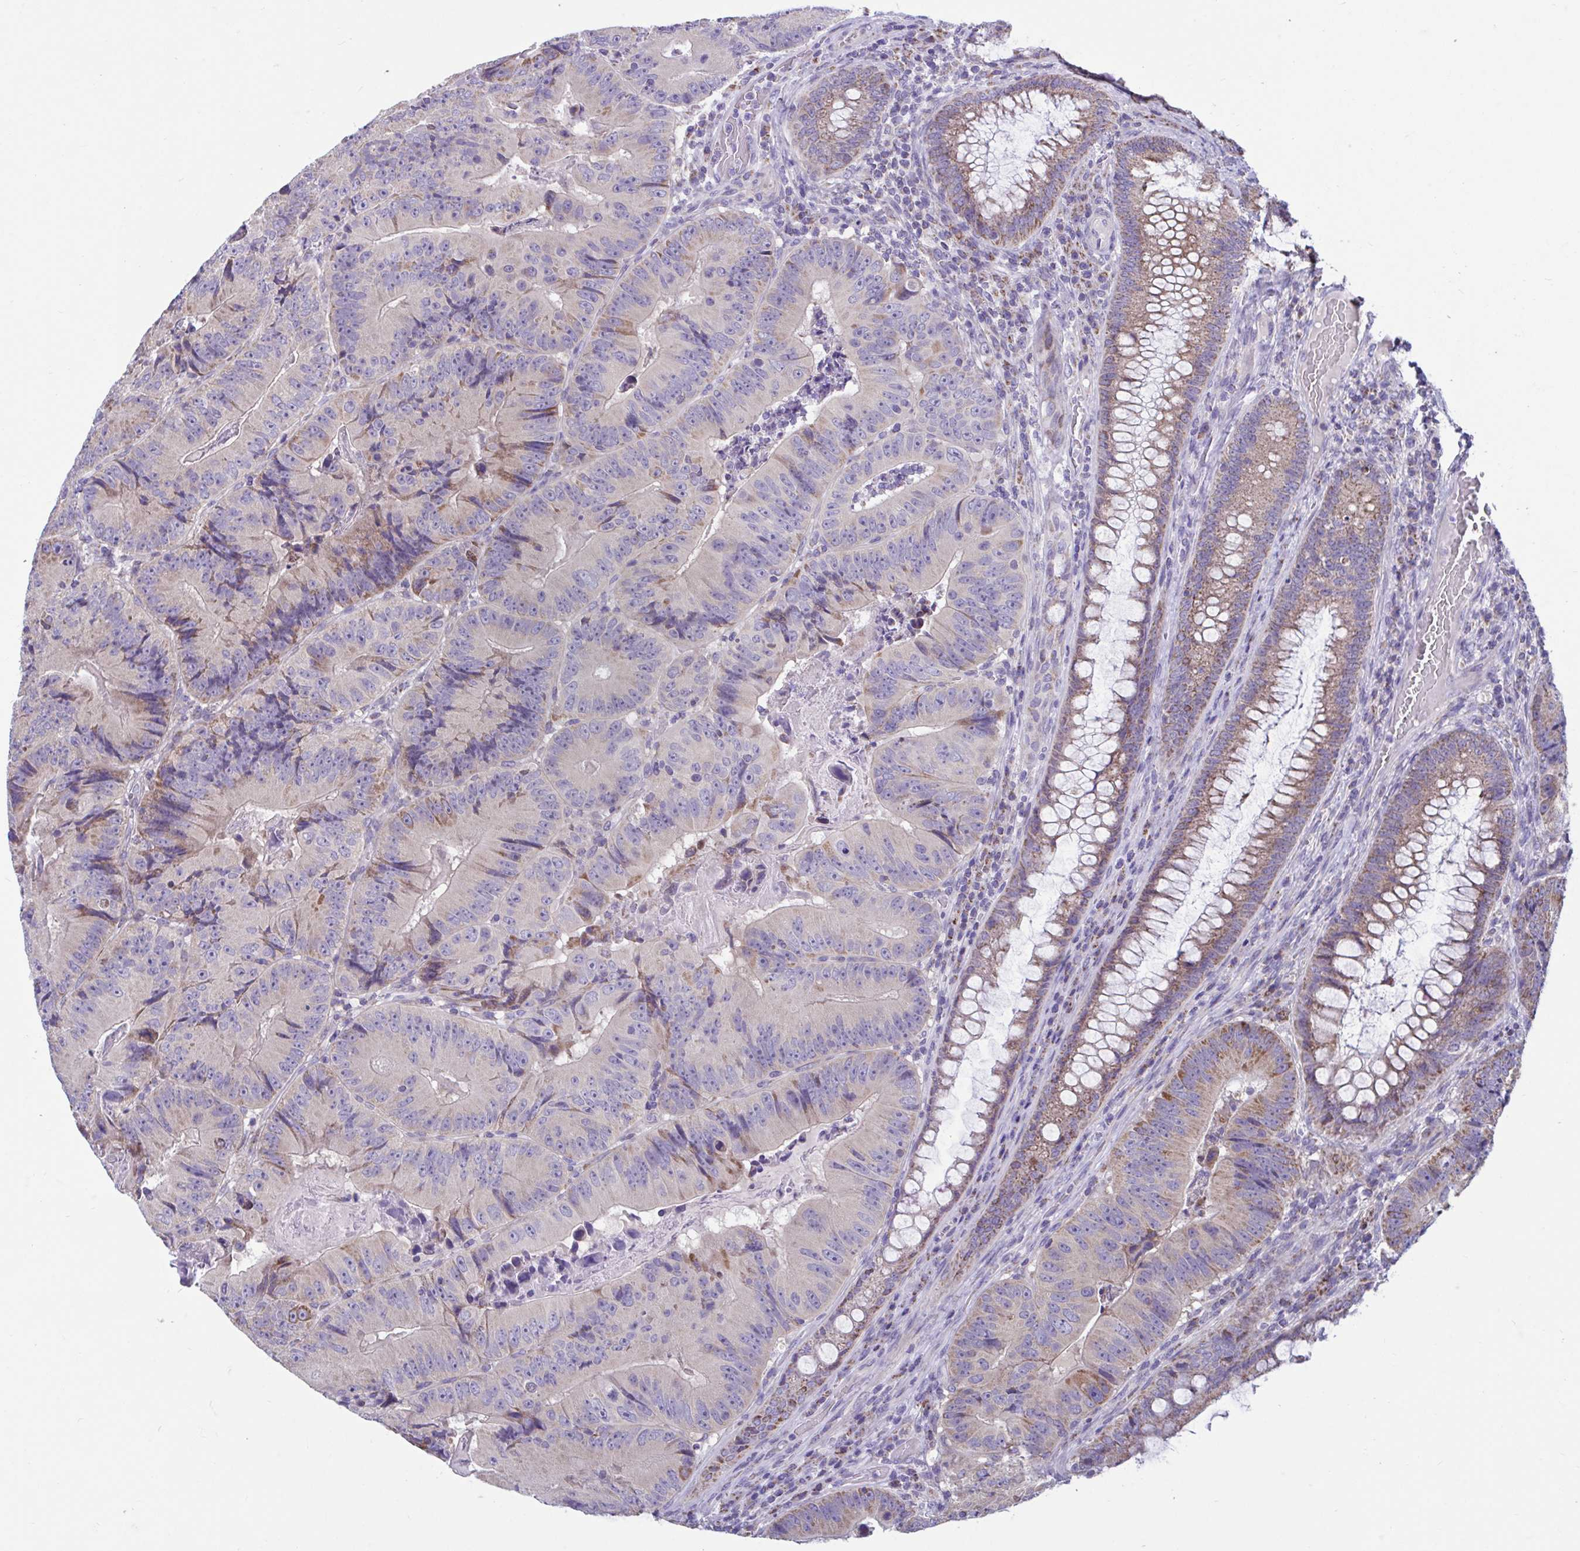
{"staining": {"intensity": "moderate", "quantity": "<25%", "location": "cytoplasmic/membranous"}, "tissue": "colorectal cancer", "cell_type": "Tumor cells", "image_type": "cancer", "snomed": [{"axis": "morphology", "description": "Adenocarcinoma, NOS"}, {"axis": "topography", "description": "Colon"}], "caption": "The immunohistochemical stain labels moderate cytoplasmic/membranous expression in tumor cells of colorectal cancer (adenocarcinoma) tissue.", "gene": "OR13A1", "patient": {"sex": "female", "age": 86}}